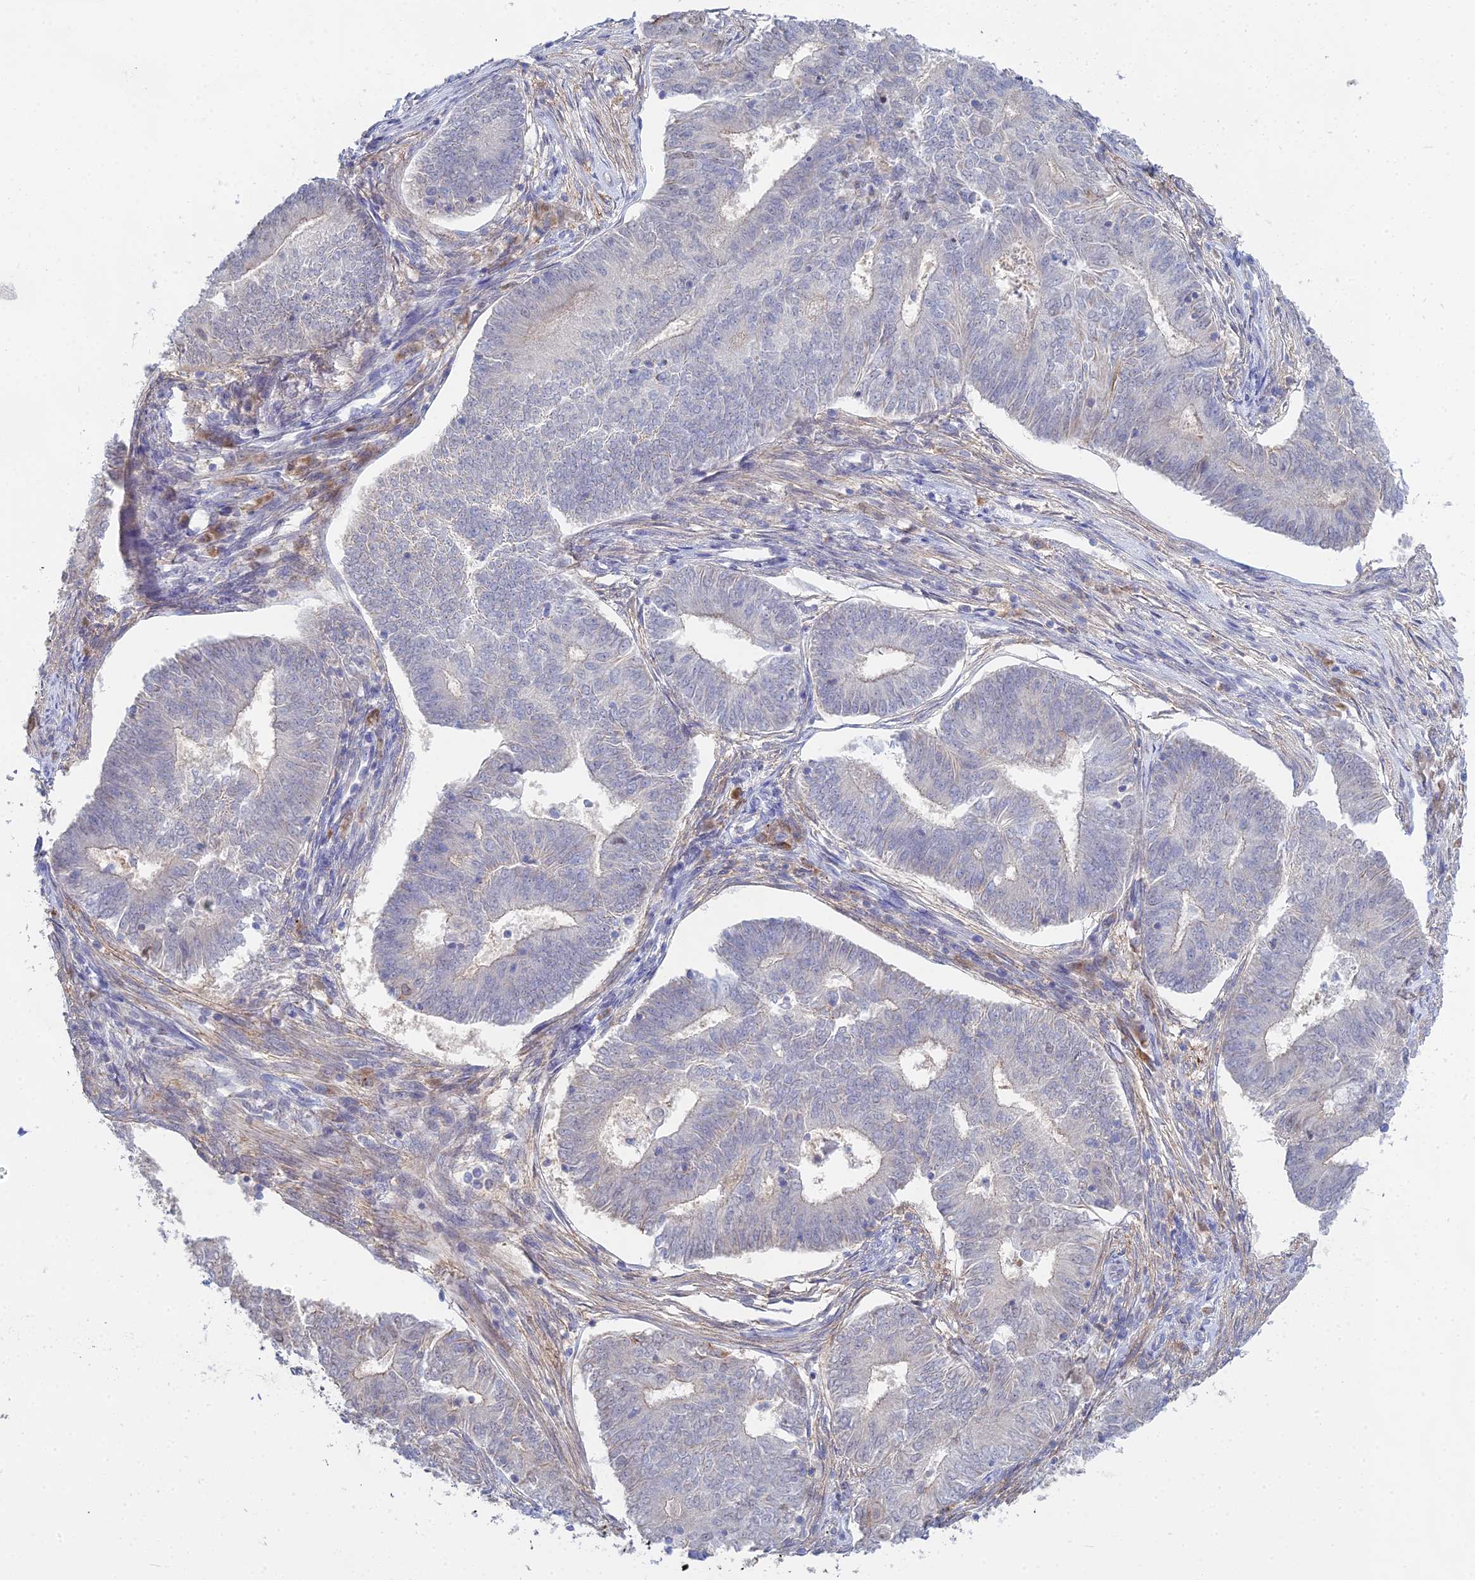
{"staining": {"intensity": "negative", "quantity": "none", "location": "none"}, "tissue": "endometrial cancer", "cell_type": "Tumor cells", "image_type": "cancer", "snomed": [{"axis": "morphology", "description": "Adenocarcinoma, NOS"}, {"axis": "topography", "description": "Endometrium"}], "caption": "This photomicrograph is of endometrial adenocarcinoma stained with immunohistochemistry to label a protein in brown with the nuclei are counter-stained blue. There is no staining in tumor cells.", "gene": "DNAH14", "patient": {"sex": "female", "age": 62}}